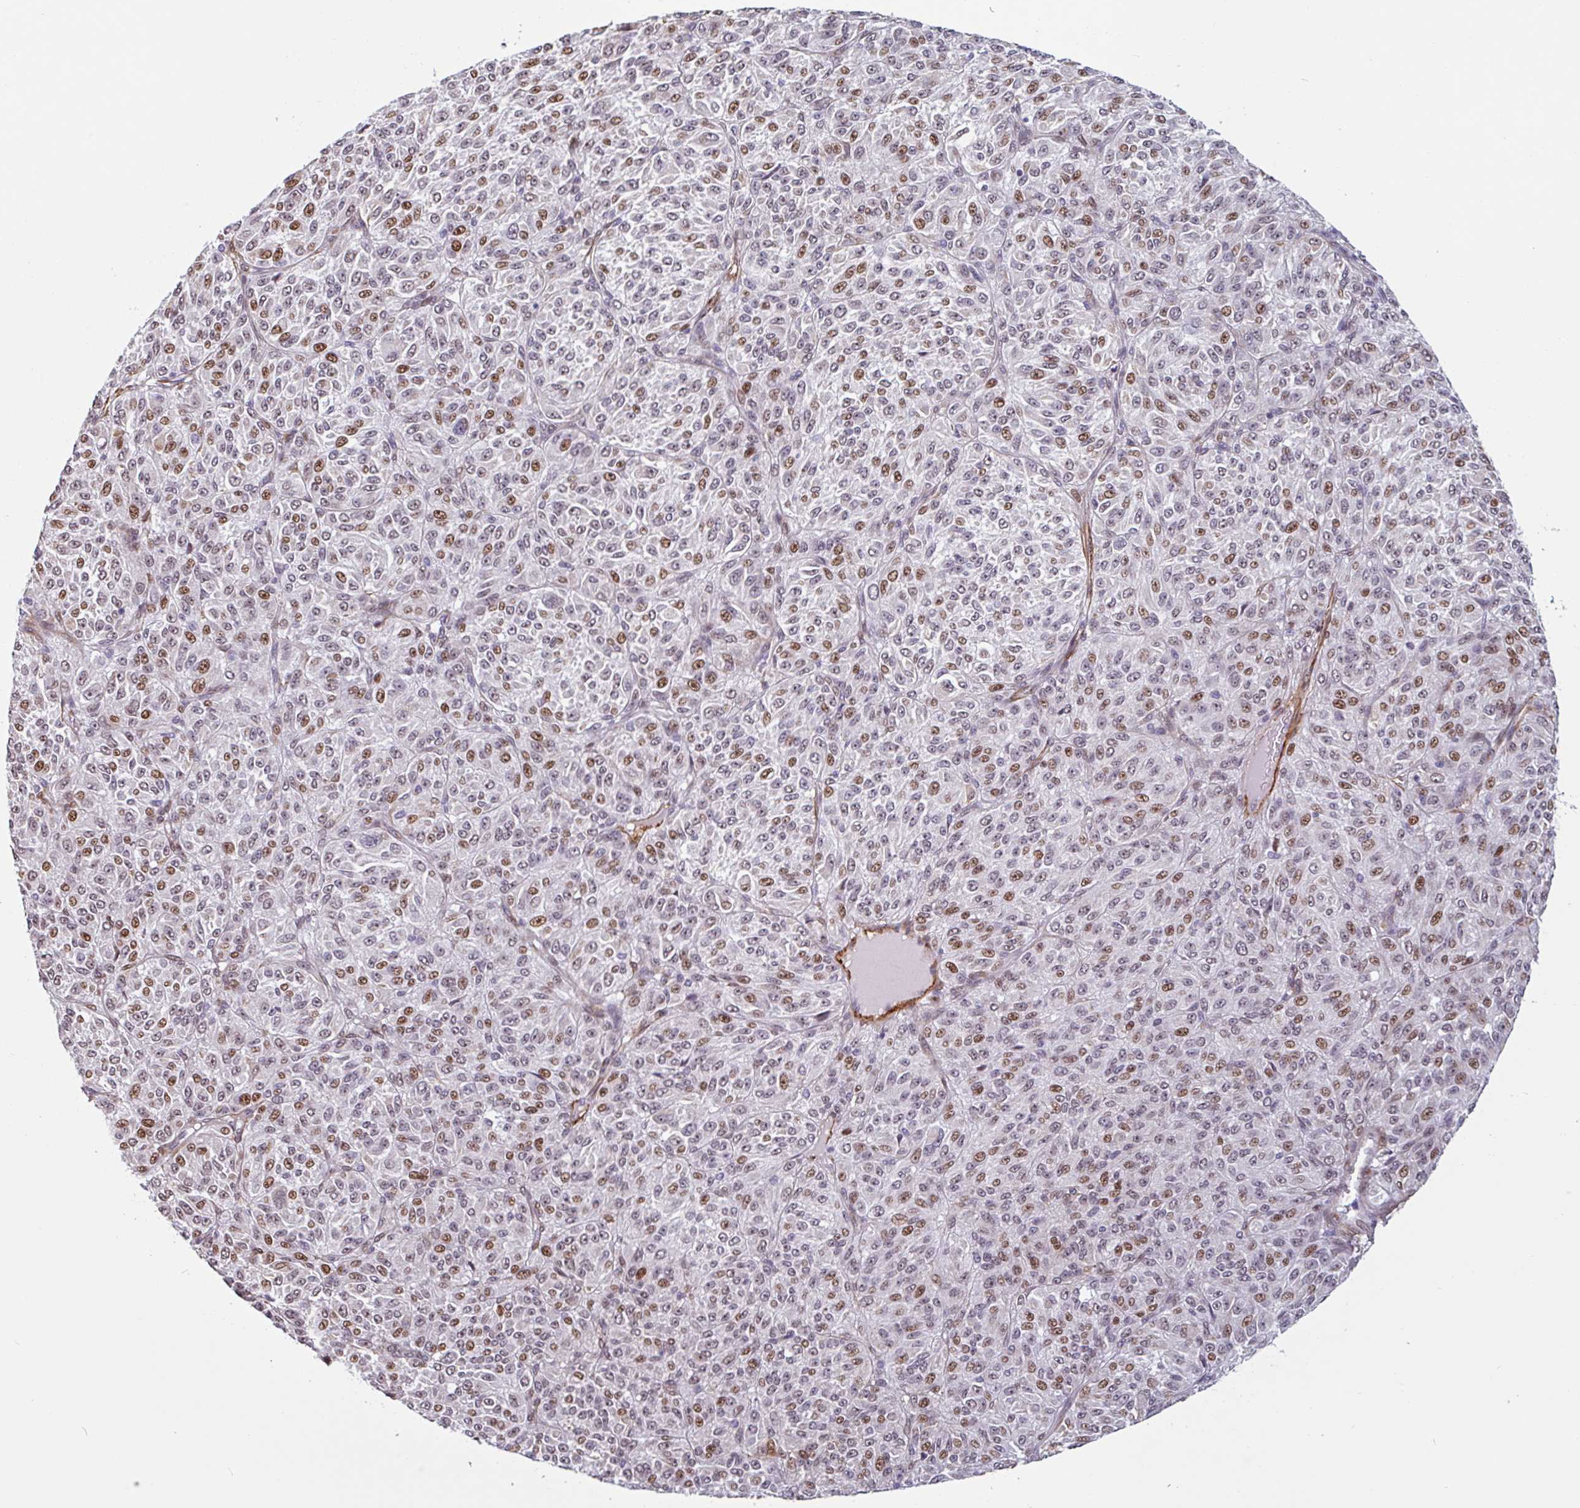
{"staining": {"intensity": "moderate", "quantity": "25%-75%", "location": "nuclear"}, "tissue": "melanoma", "cell_type": "Tumor cells", "image_type": "cancer", "snomed": [{"axis": "morphology", "description": "Malignant melanoma, Metastatic site"}, {"axis": "topography", "description": "Brain"}], "caption": "Protein analysis of malignant melanoma (metastatic site) tissue exhibits moderate nuclear staining in about 25%-75% of tumor cells.", "gene": "TMEM119", "patient": {"sex": "female", "age": 56}}